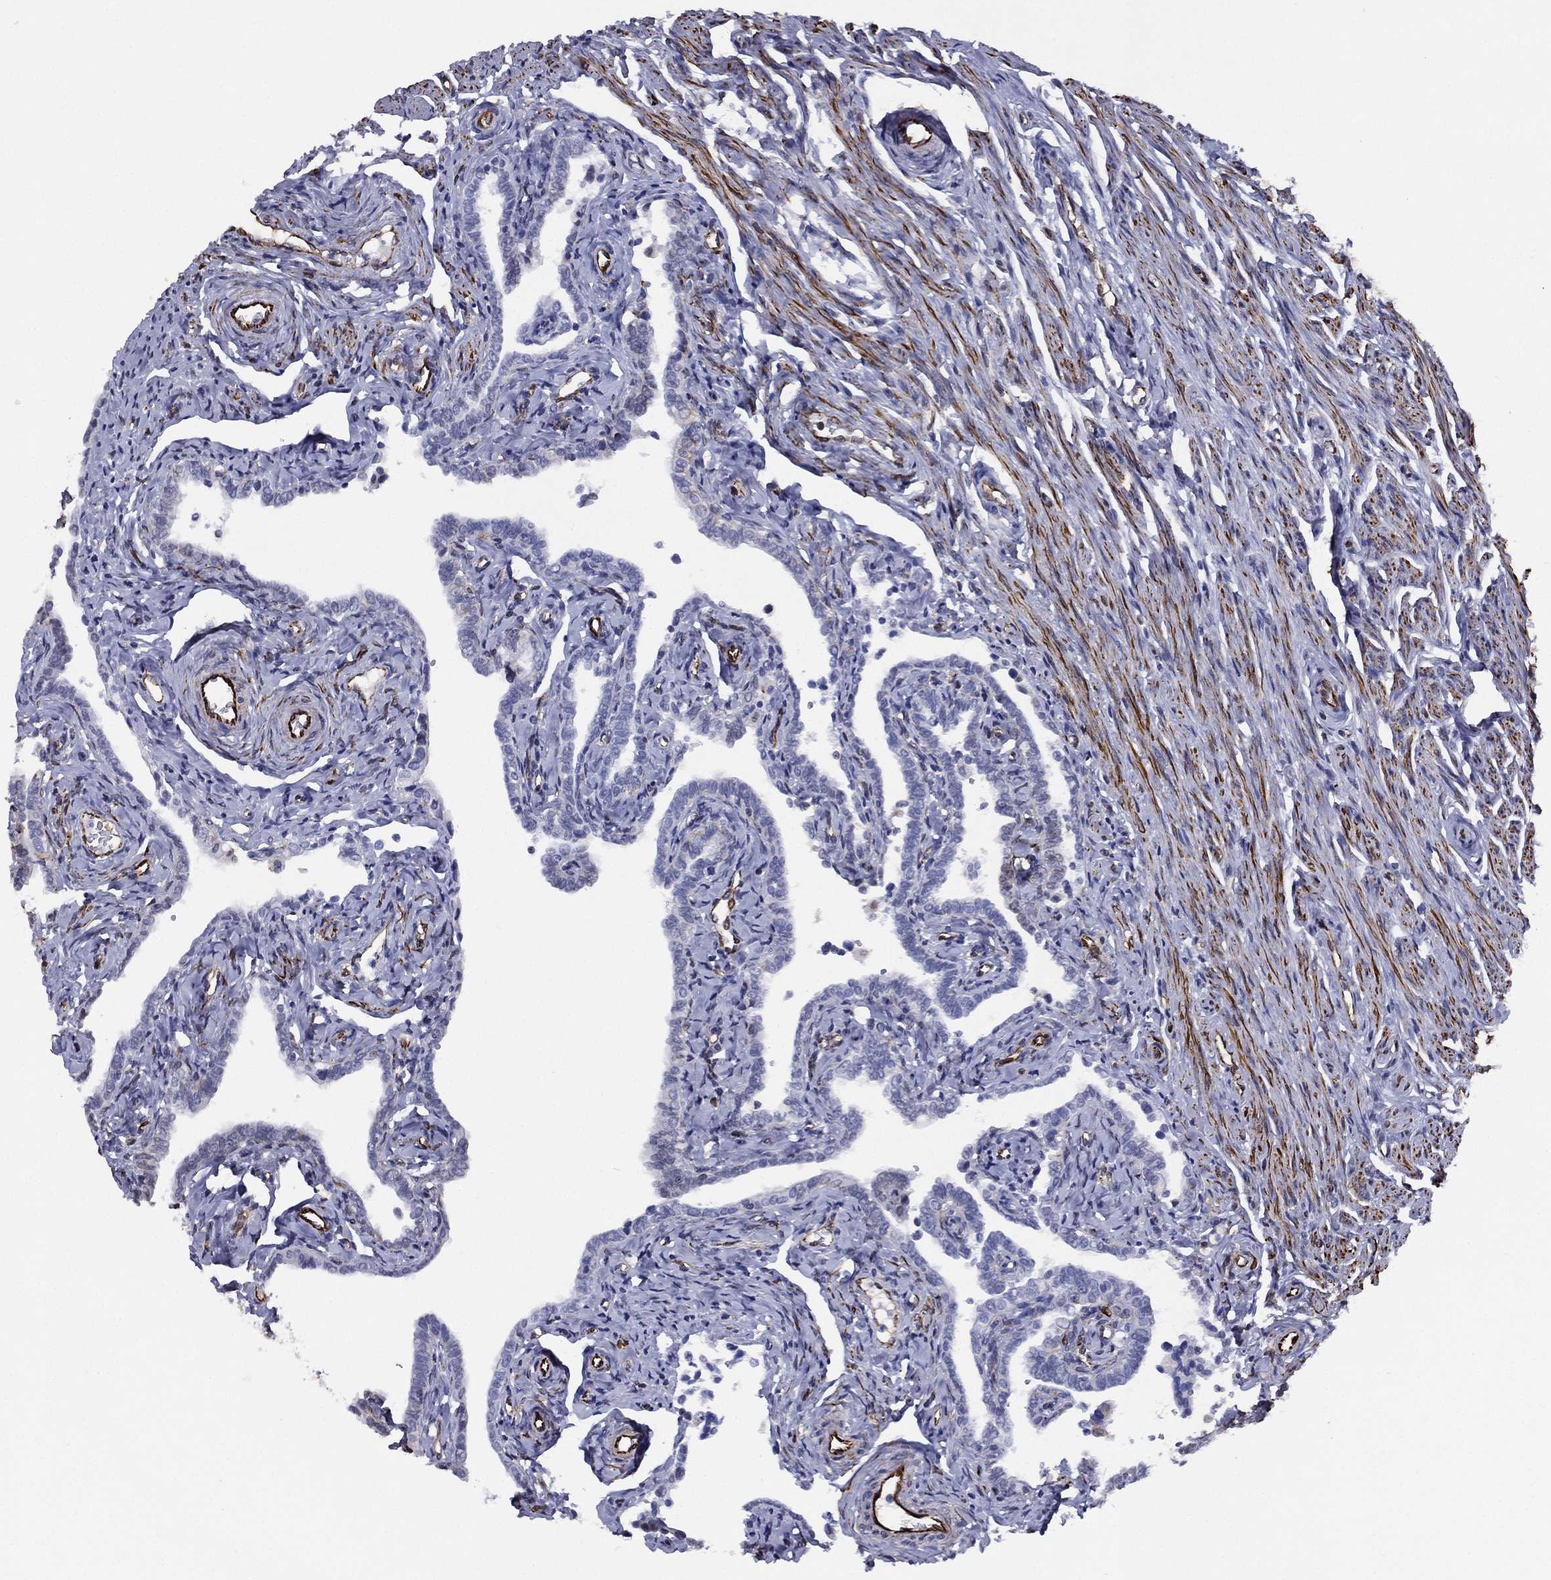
{"staining": {"intensity": "moderate", "quantity": "<25%", "location": "cytoplasmic/membranous"}, "tissue": "fallopian tube", "cell_type": "Glandular cells", "image_type": "normal", "snomed": [{"axis": "morphology", "description": "Normal tissue, NOS"}, {"axis": "topography", "description": "Fallopian tube"}, {"axis": "topography", "description": "Ovary"}], "caption": "This photomicrograph exhibits immunohistochemistry (IHC) staining of unremarkable fallopian tube, with low moderate cytoplasmic/membranous staining in approximately <25% of glandular cells.", "gene": "MAS1", "patient": {"sex": "female", "age": 54}}